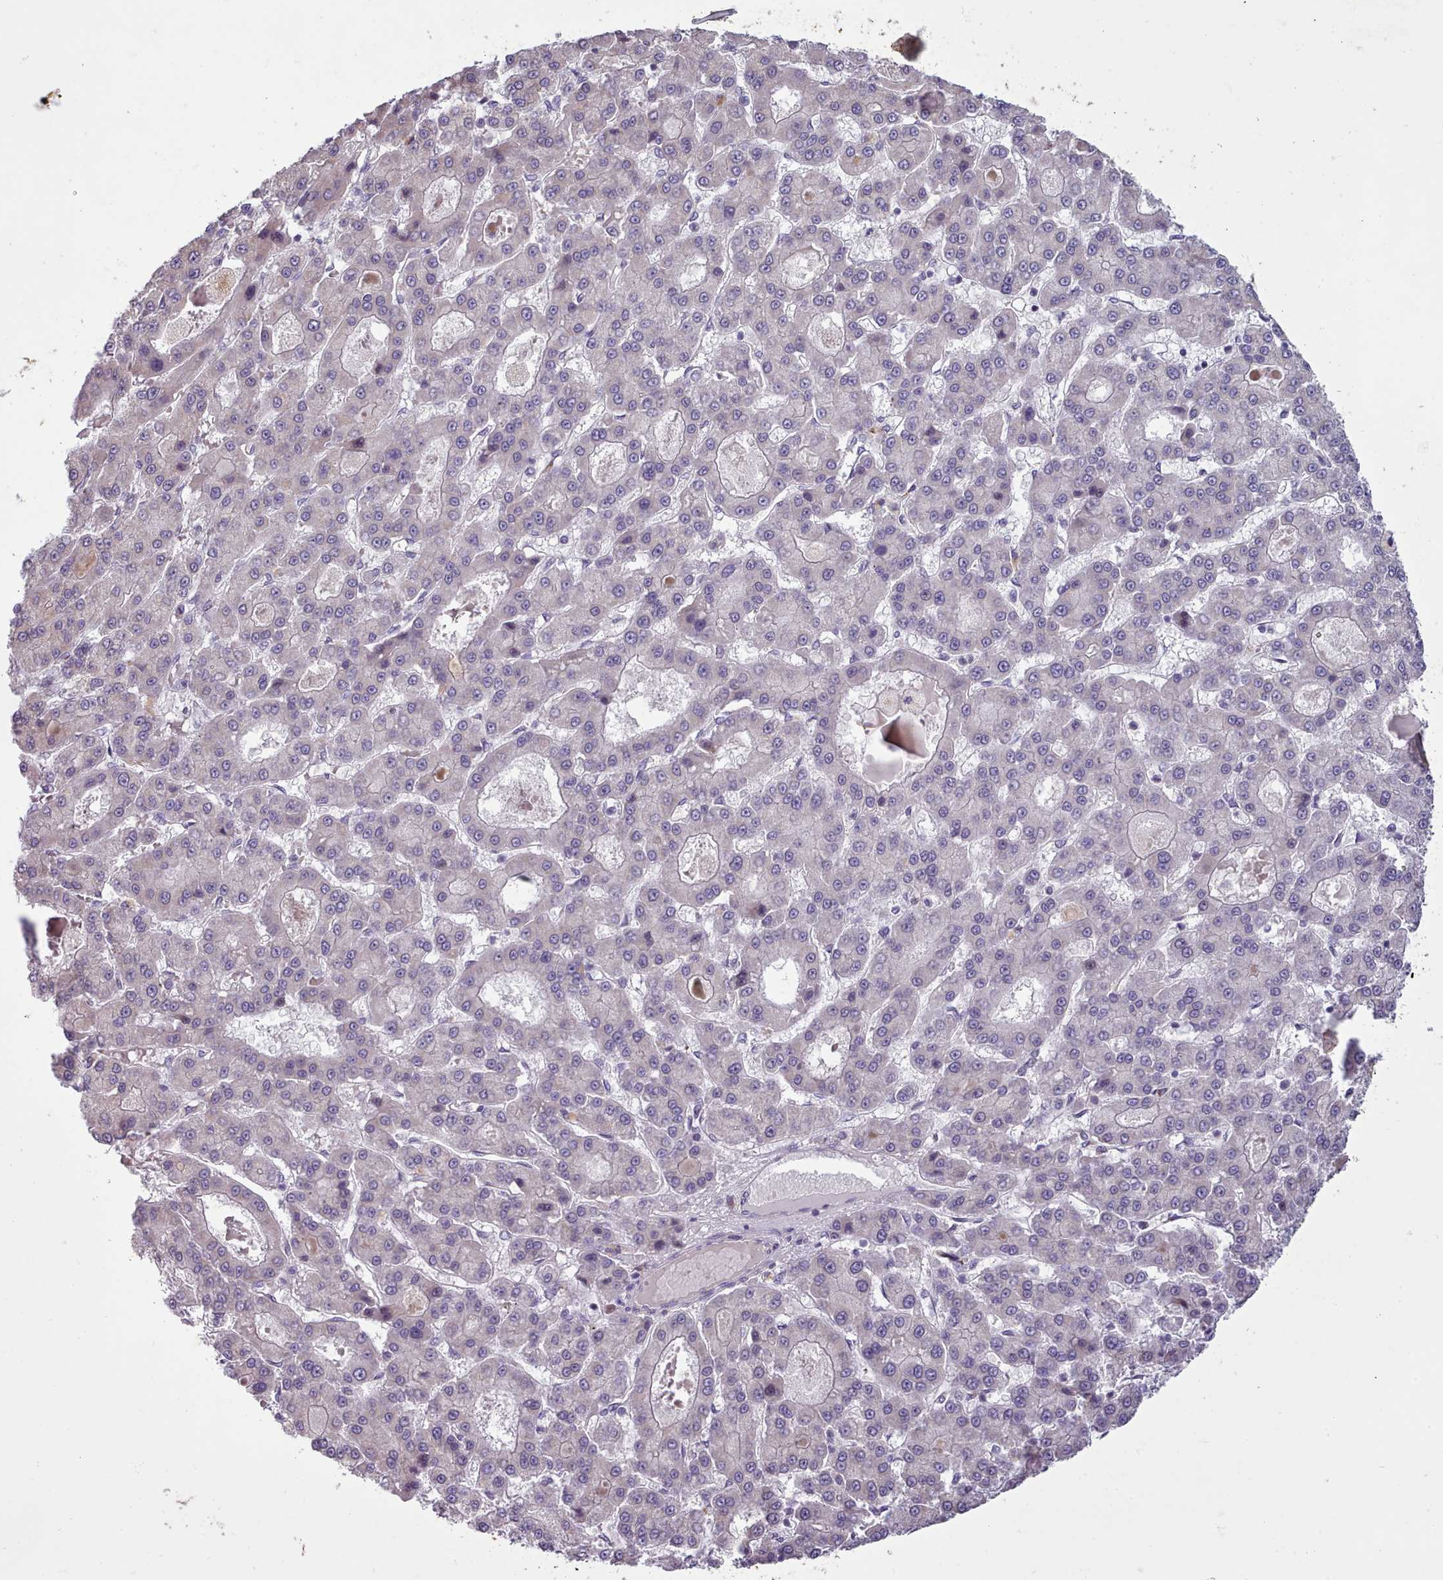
{"staining": {"intensity": "negative", "quantity": "none", "location": "none"}, "tissue": "liver cancer", "cell_type": "Tumor cells", "image_type": "cancer", "snomed": [{"axis": "morphology", "description": "Carcinoma, Hepatocellular, NOS"}, {"axis": "topography", "description": "Liver"}], "caption": "Immunohistochemistry histopathology image of human liver hepatocellular carcinoma stained for a protein (brown), which displays no staining in tumor cells.", "gene": "SLC52A3", "patient": {"sex": "male", "age": 70}}